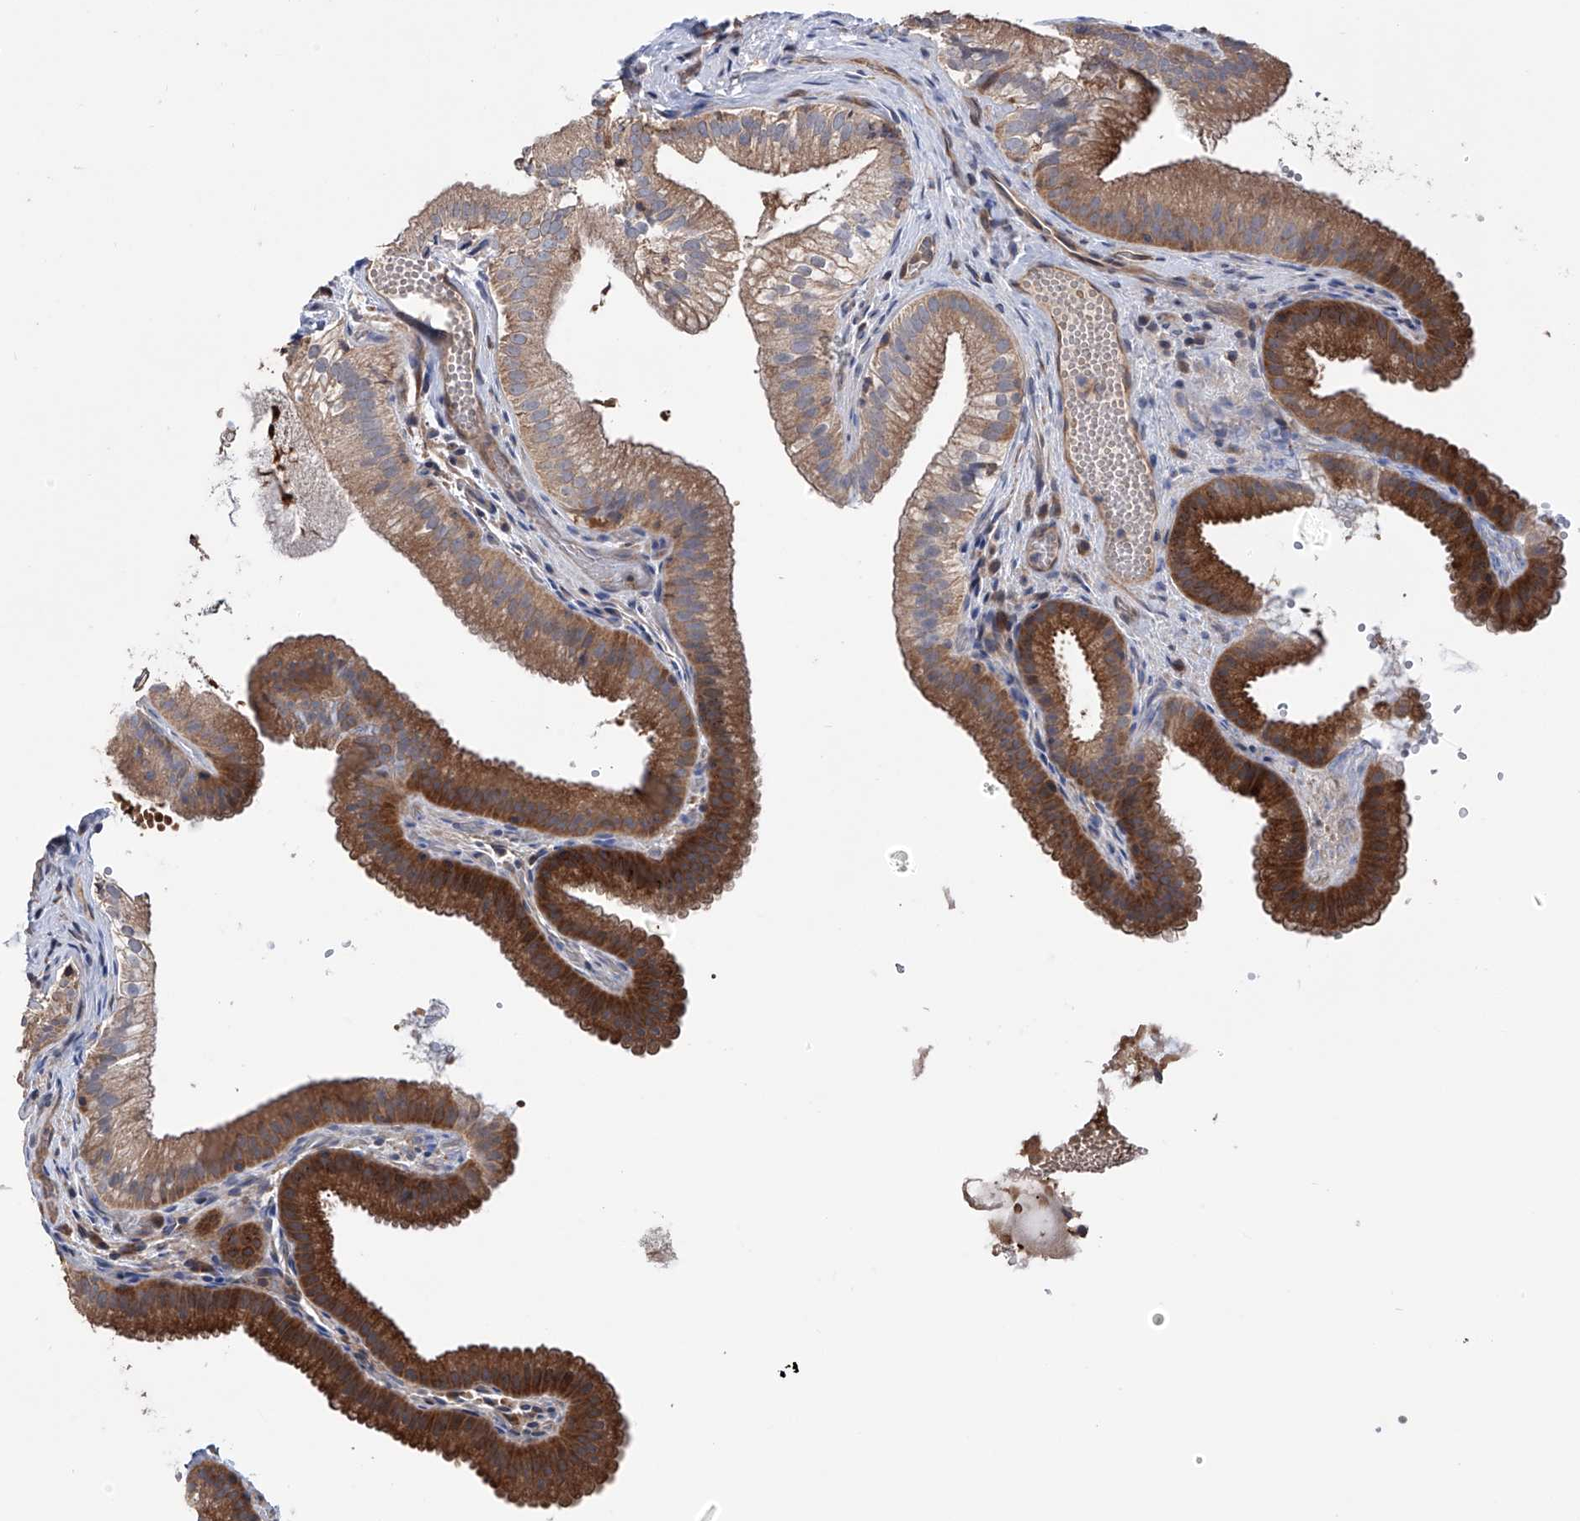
{"staining": {"intensity": "strong", "quantity": "25%-75%", "location": "cytoplasmic/membranous"}, "tissue": "gallbladder", "cell_type": "Glandular cells", "image_type": "normal", "snomed": [{"axis": "morphology", "description": "Normal tissue, NOS"}, {"axis": "topography", "description": "Gallbladder"}], "caption": "Immunohistochemical staining of unremarkable gallbladder exhibits 25%-75% levels of strong cytoplasmic/membranous protein staining in approximately 25%-75% of glandular cells.", "gene": "NUDT17", "patient": {"sex": "female", "age": 30}}